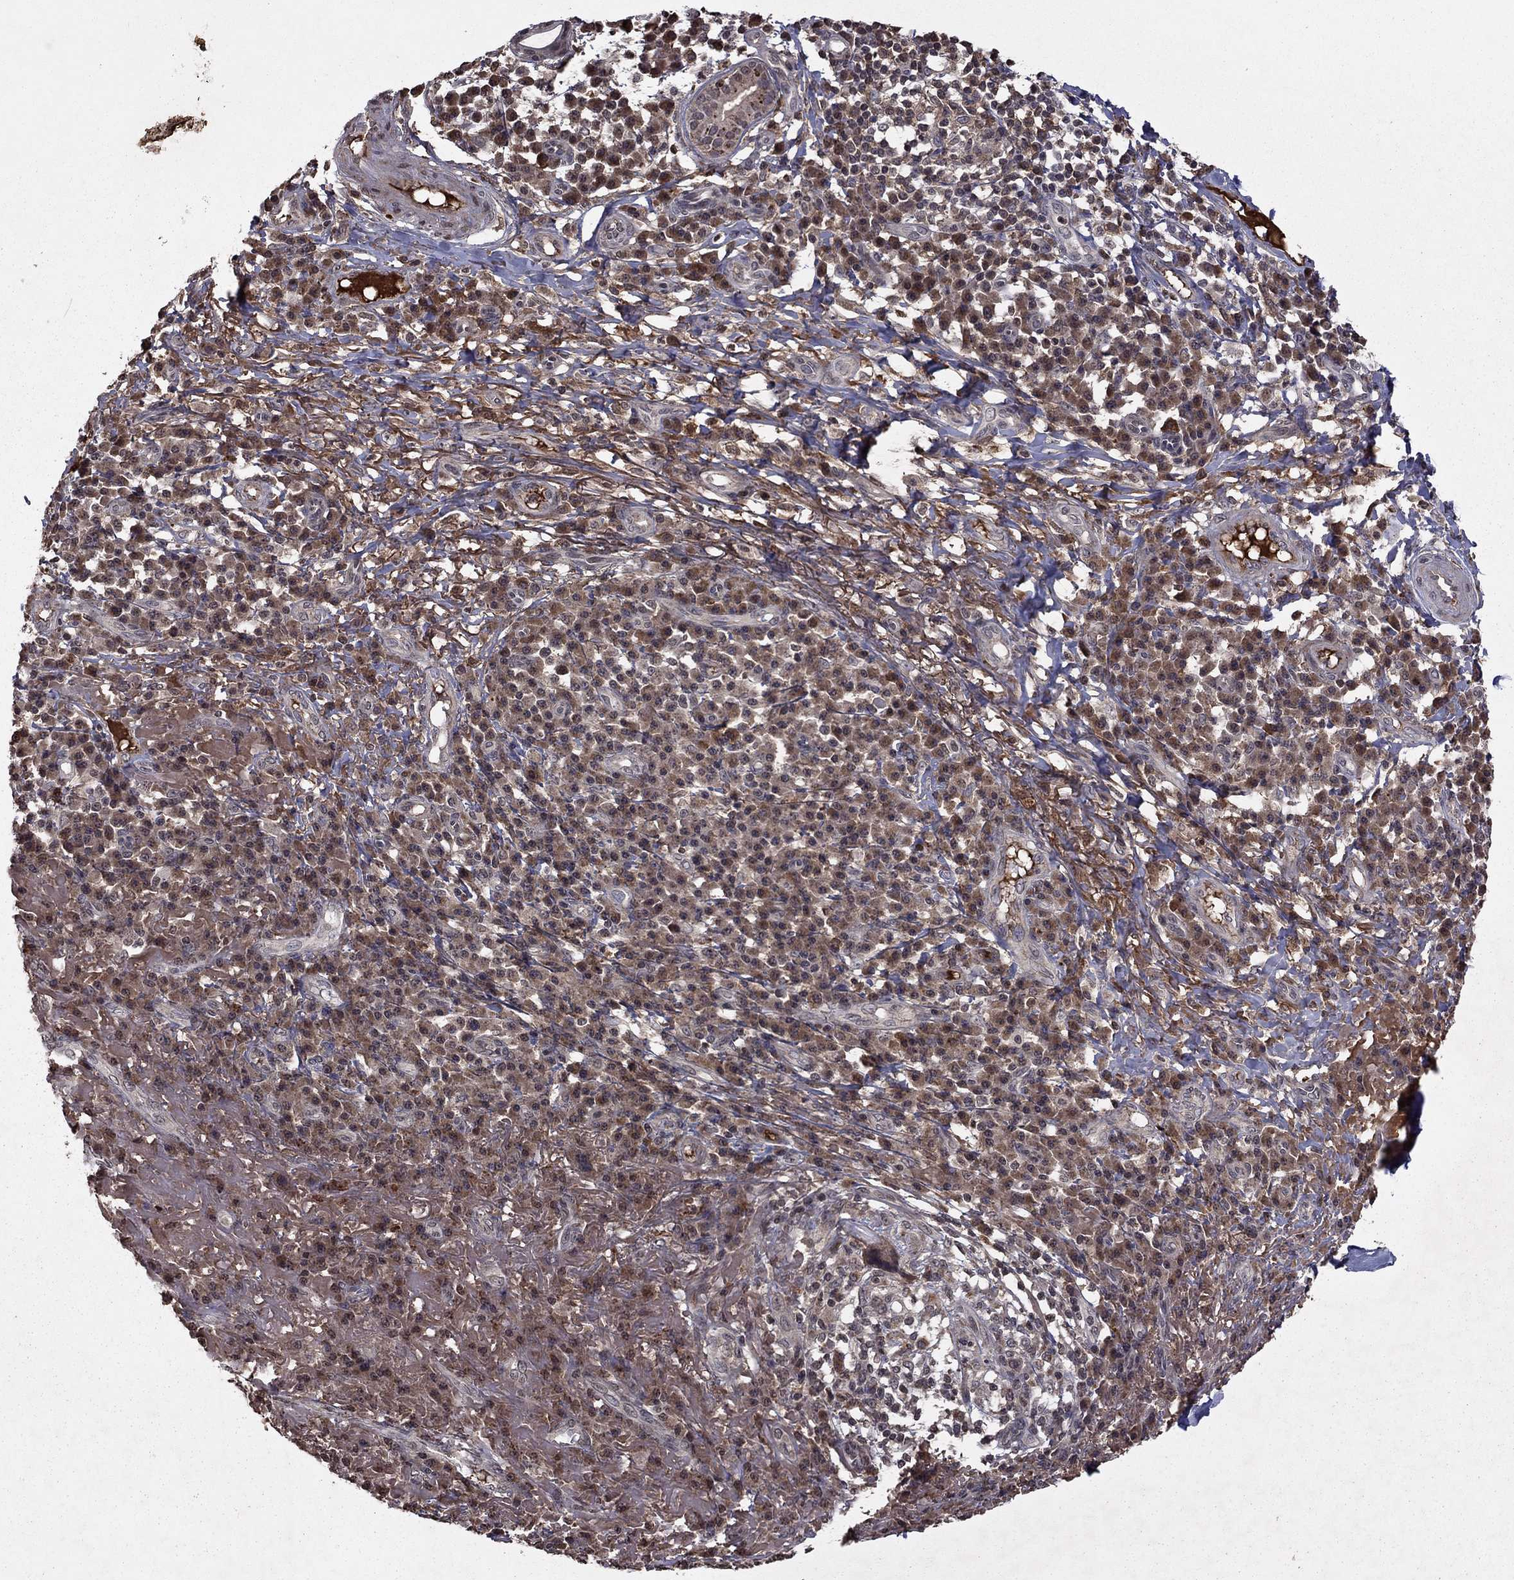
{"staining": {"intensity": "negative", "quantity": "none", "location": "none"}, "tissue": "skin cancer", "cell_type": "Tumor cells", "image_type": "cancer", "snomed": [{"axis": "morphology", "description": "Squamous cell carcinoma, NOS"}, {"axis": "topography", "description": "Skin"}], "caption": "Immunohistochemical staining of squamous cell carcinoma (skin) demonstrates no significant expression in tumor cells.", "gene": "NLGN1", "patient": {"sex": "male", "age": 92}}